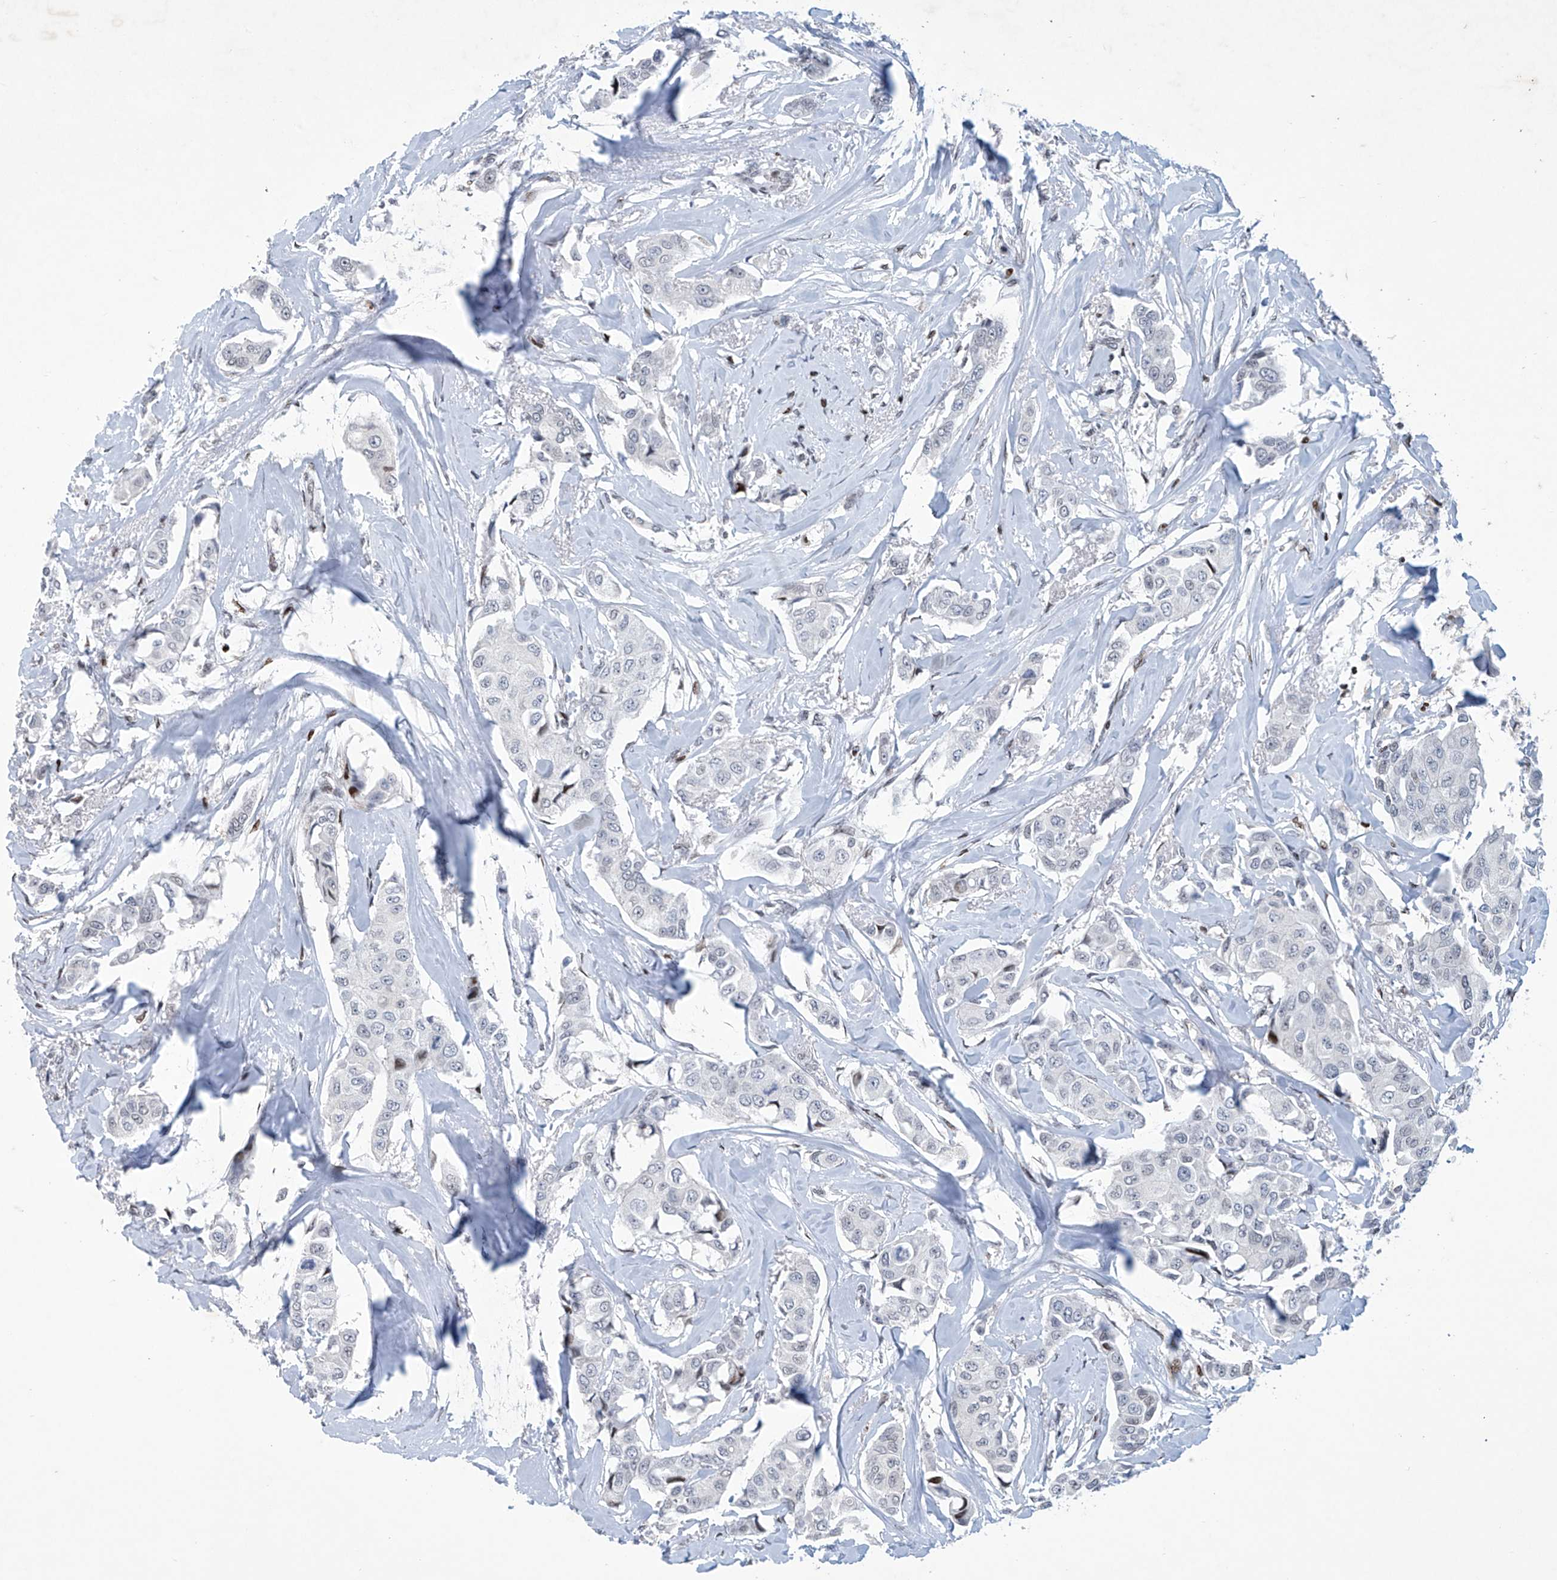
{"staining": {"intensity": "negative", "quantity": "none", "location": "none"}, "tissue": "breast cancer", "cell_type": "Tumor cells", "image_type": "cancer", "snomed": [{"axis": "morphology", "description": "Duct carcinoma"}, {"axis": "topography", "description": "Breast"}], "caption": "Breast cancer (infiltrating ductal carcinoma) was stained to show a protein in brown. There is no significant expression in tumor cells.", "gene": "RFX7", "patient": {"sex": "female", "age": 80}}